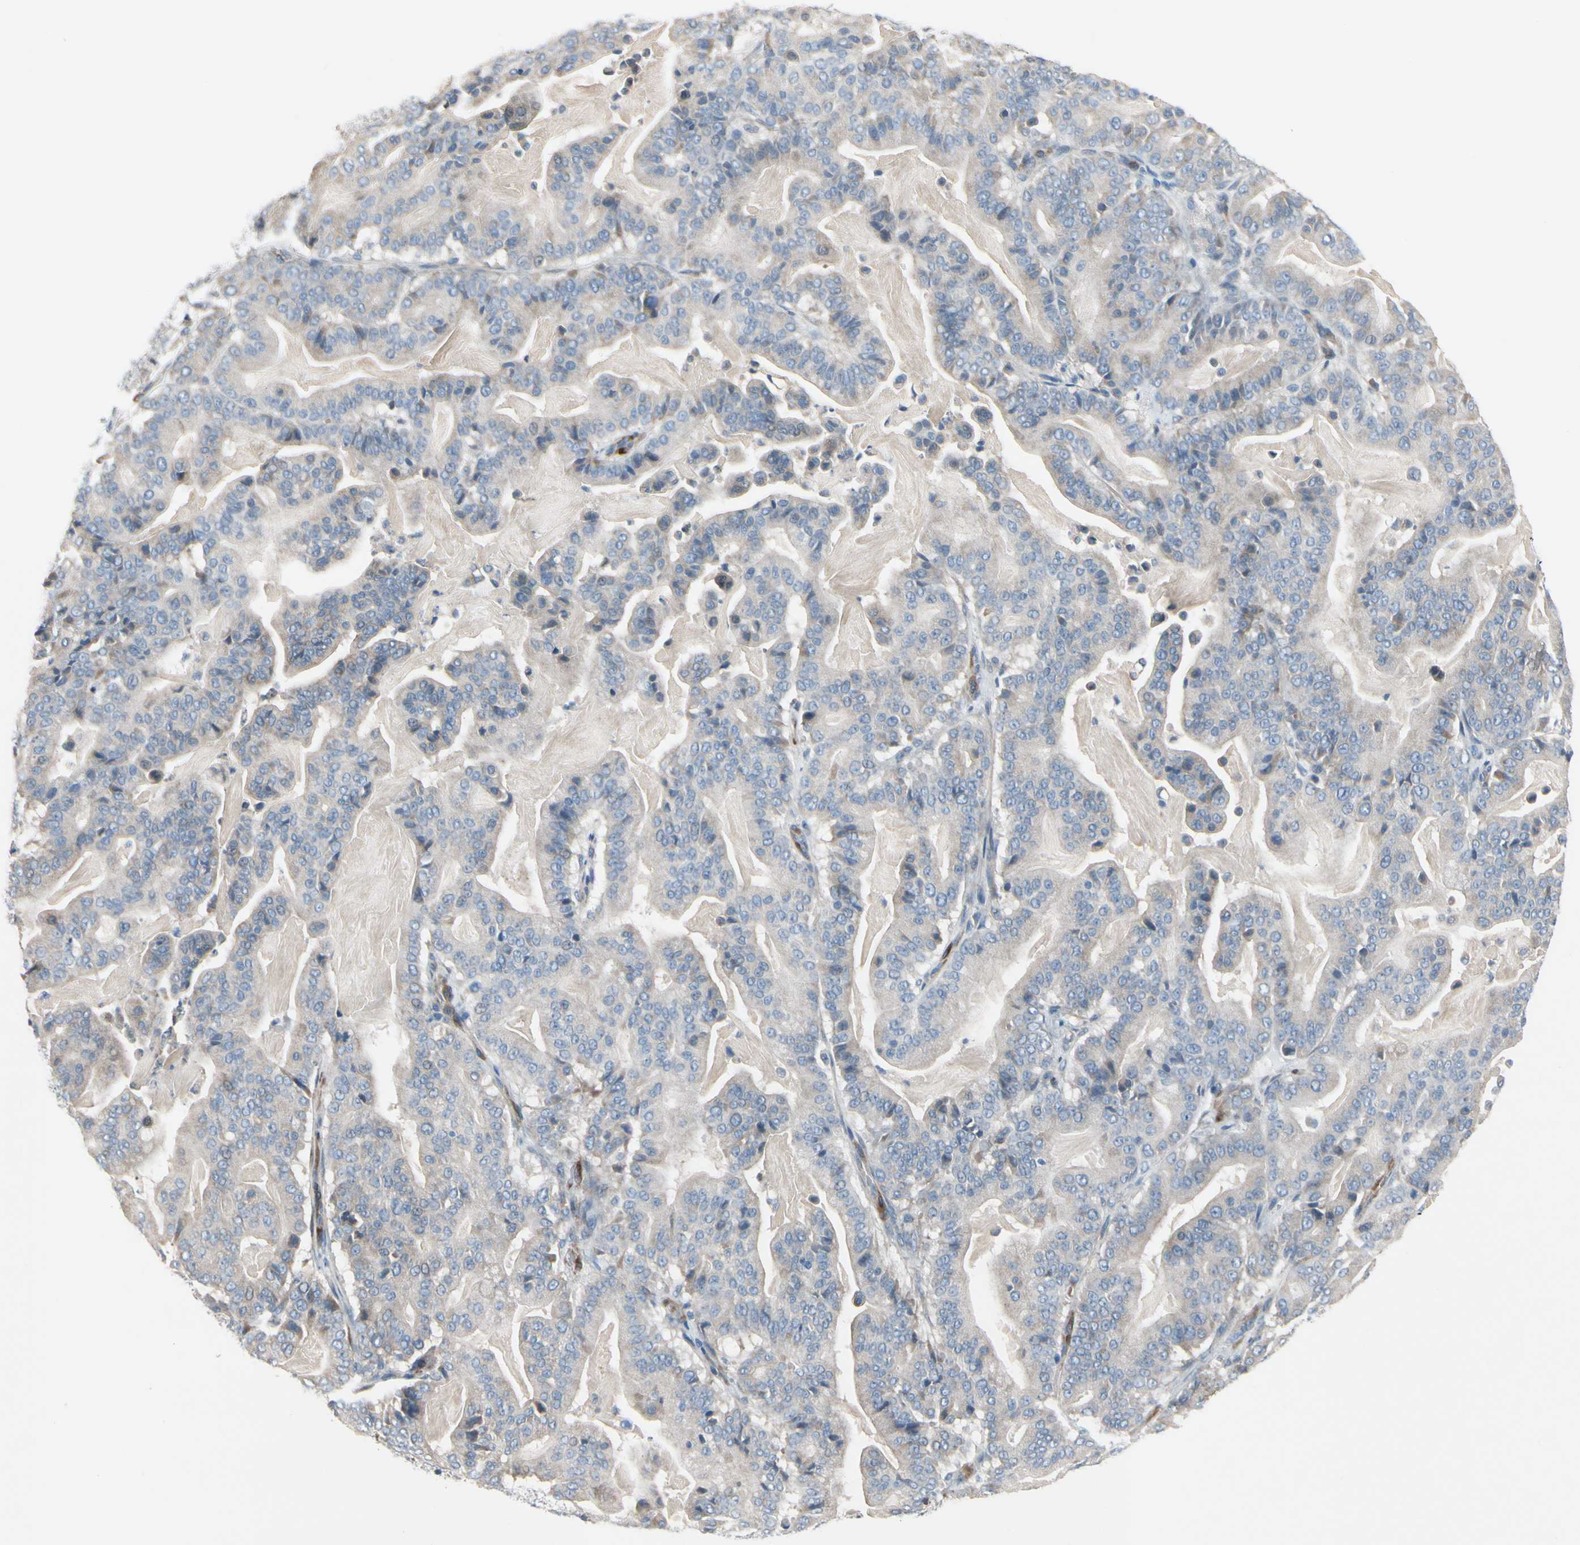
{"staining": {"intensity": "weak", "quantity": "25%-75%", "location": "cytoplasmic/membranous"}, "tissue": "pancreatic cancer", "cell_type": "Tumor cells", "image_type": "cancer", "snomed": [{"axis": "morphology", "description": "Adenocarcinoma, NOS"}, {"axis": "topography", "description": "Pancreas"}], "caption": "Immunohistochemistry (IHC) image of neoplastic tissue: adenocarcinoma (pancreatic) stained using immunohistochemistry (IHC) exhibits low levels of weak protein expression localized specifically in the cytoplasmic/membranous of tumor cells, appearing as a cytoplasmic/membranous brown color.", "gene": "MAP2", "patient": {"sex": "male", "age": 63}}